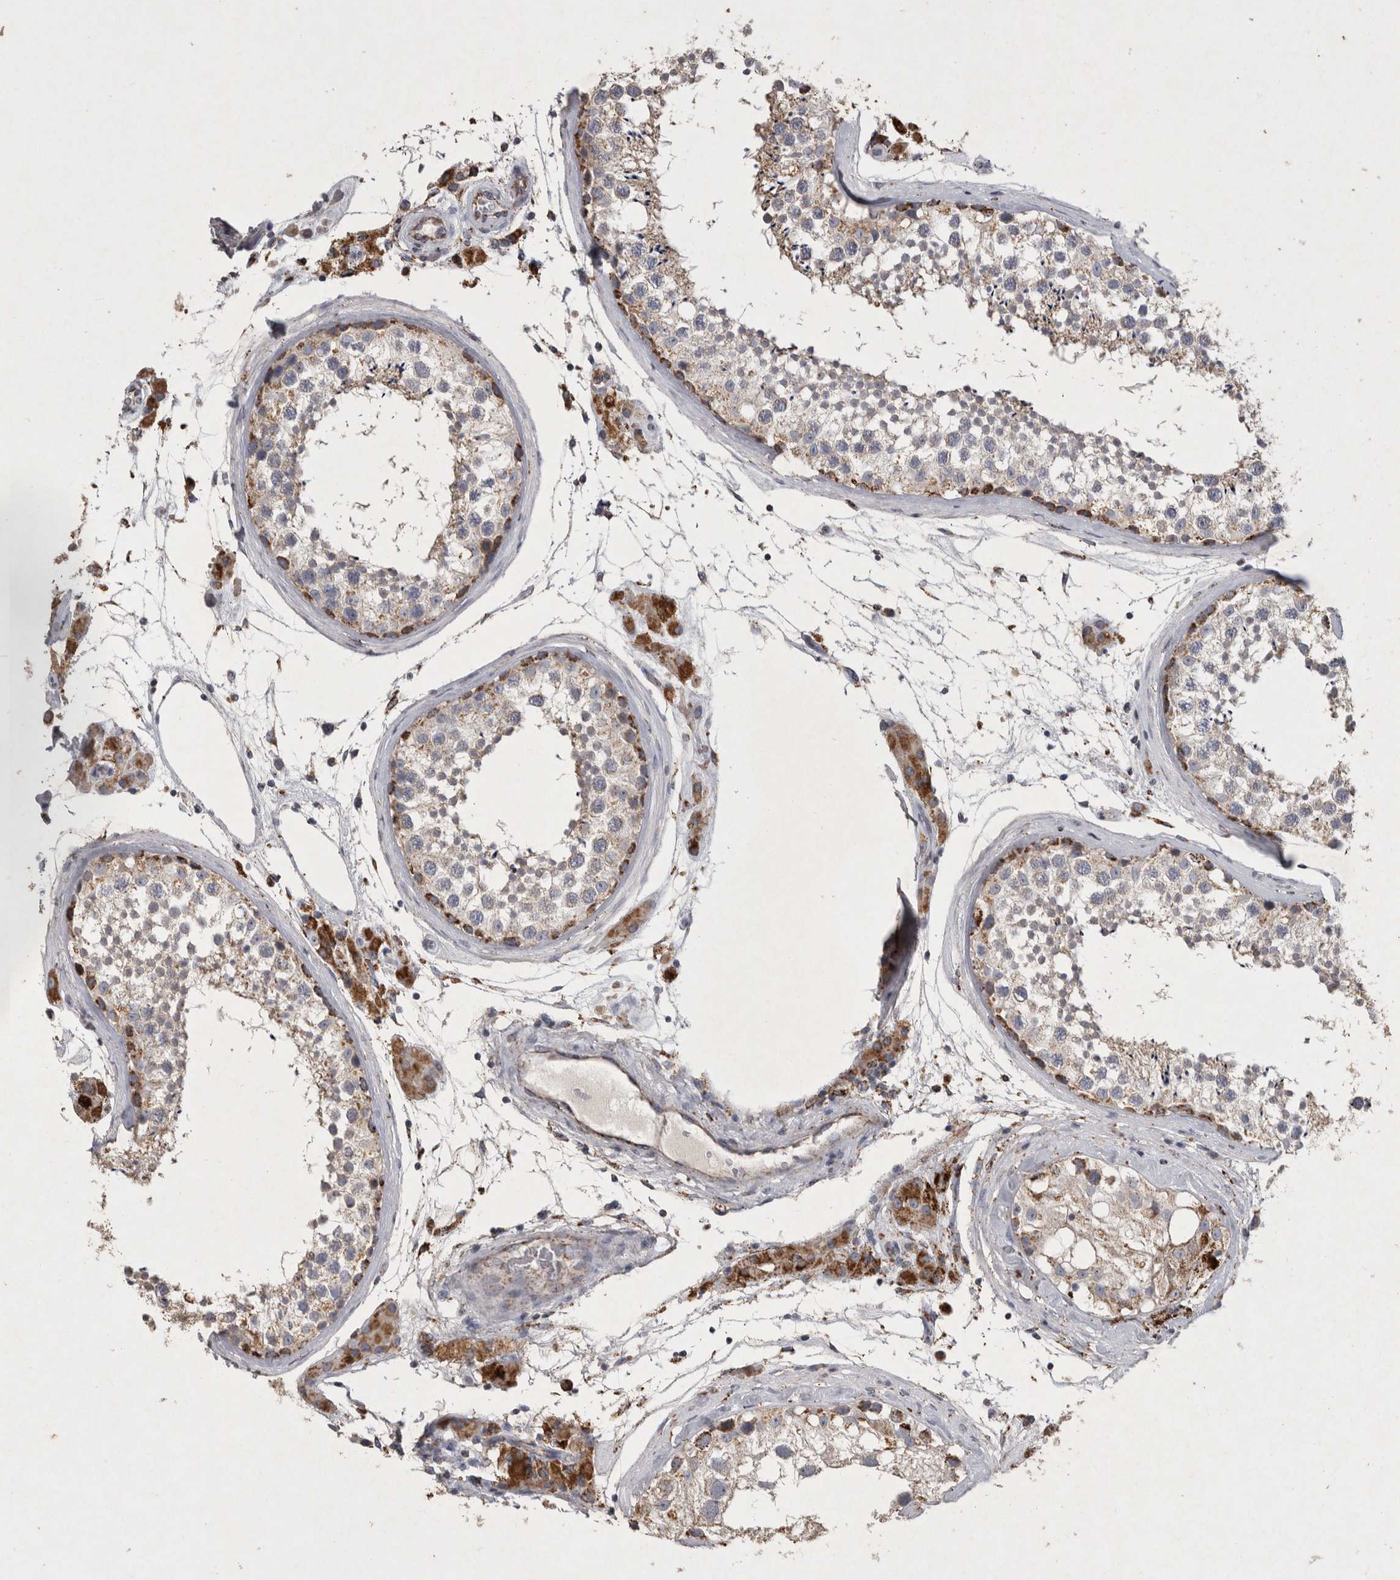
{"staining": {"intensity": "moderate", "quantity": "<25%", "location": "cytoplasmic/membranous"}, "tissue": "testis", "cell_type": "Cells in seminiferous ducts", "image_type": "normal", "snomed": [{"axis": "morphology", "description": "Normal tissue, NOS"}, {"axis": "topography", "description": "Testis"}], "caption": "Approximately <25% of cells in seminiferous ducts in normal testis demonstrate moderate cytoplasmic/membranous protein staining as visualized by brown immunohistochemical staining.", "gene": "DKK3", "patient": {"sex": "male", "age": 46}}